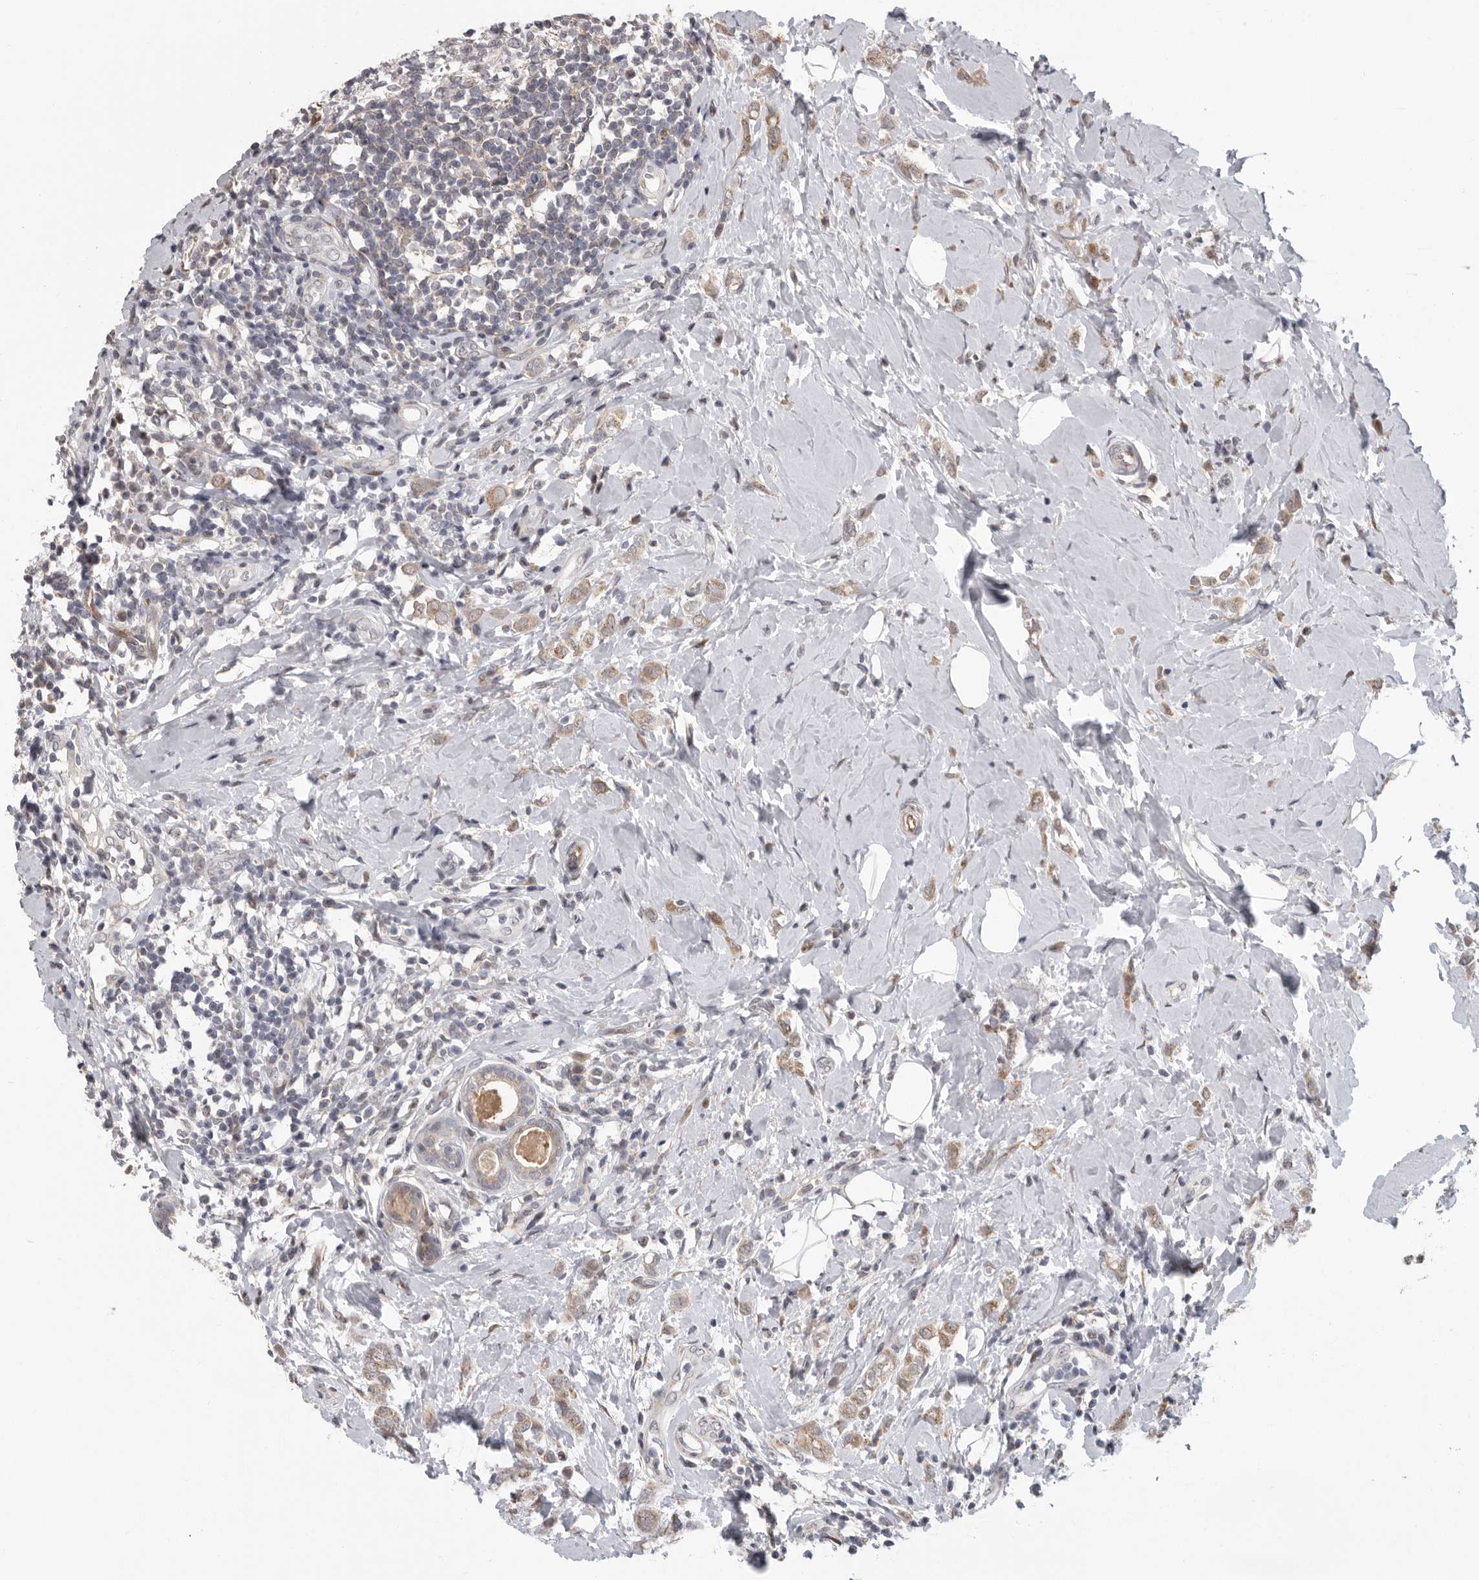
{"staining": {"intensity": "weak", "quantity": ">75%", "location": "cytoplasmic/membranous"}, "tissue": "breast cancer", "cell_type": "Tumor cells", "image_type": "cancer", "snomed": [{"axis": "morphology", "description": "Lobular carcinoma"}, {"axis": "topography", "description": "Breast"}], "caption": "Human breast lobular carcinoma stained for a protein (brown) reveals weak cytoplasmic/membranous positive positivity in about >75% of tumor cells.", "gene": "RALGPS2", "patient": {"sex": "female", "age": 47}}